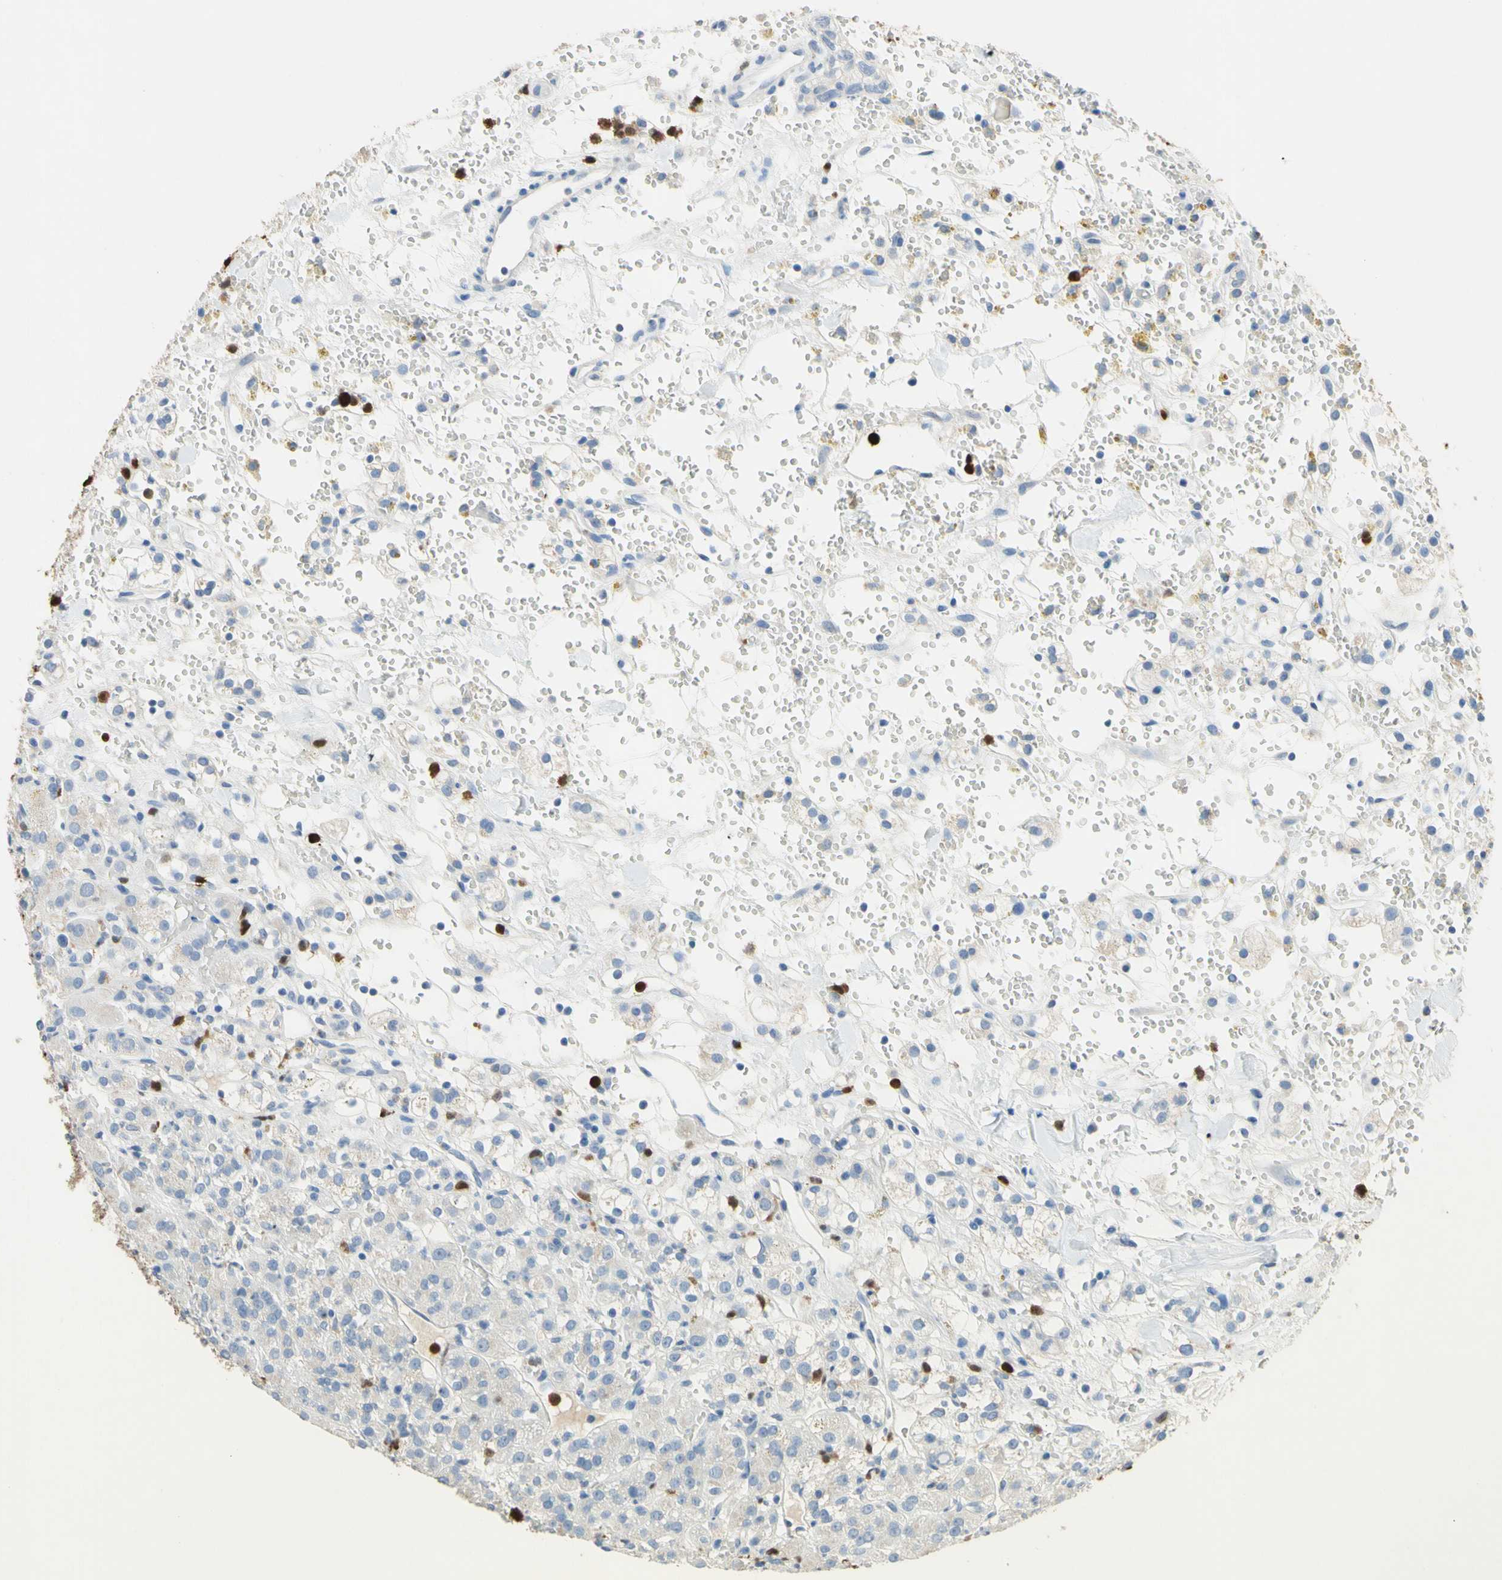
{"staining": {"intensity": "negative", "quantity": "none", "location": "none"}, "tissue": "renal cancer", "cell_type": "Tumor cells", "image_type": "cancer", "snomed": [{"axis": "morphology", "description": "Adenocarcinoma, NOS"}, {"axis": "topography", "description": "Kidney"}], "caption": "DAB immunohistochemical staining of human renal cancer exhibits no significant staining in tumor cells.", "gene": "NFKBIZ", "patient": {"sex": "male", "age": 61}}